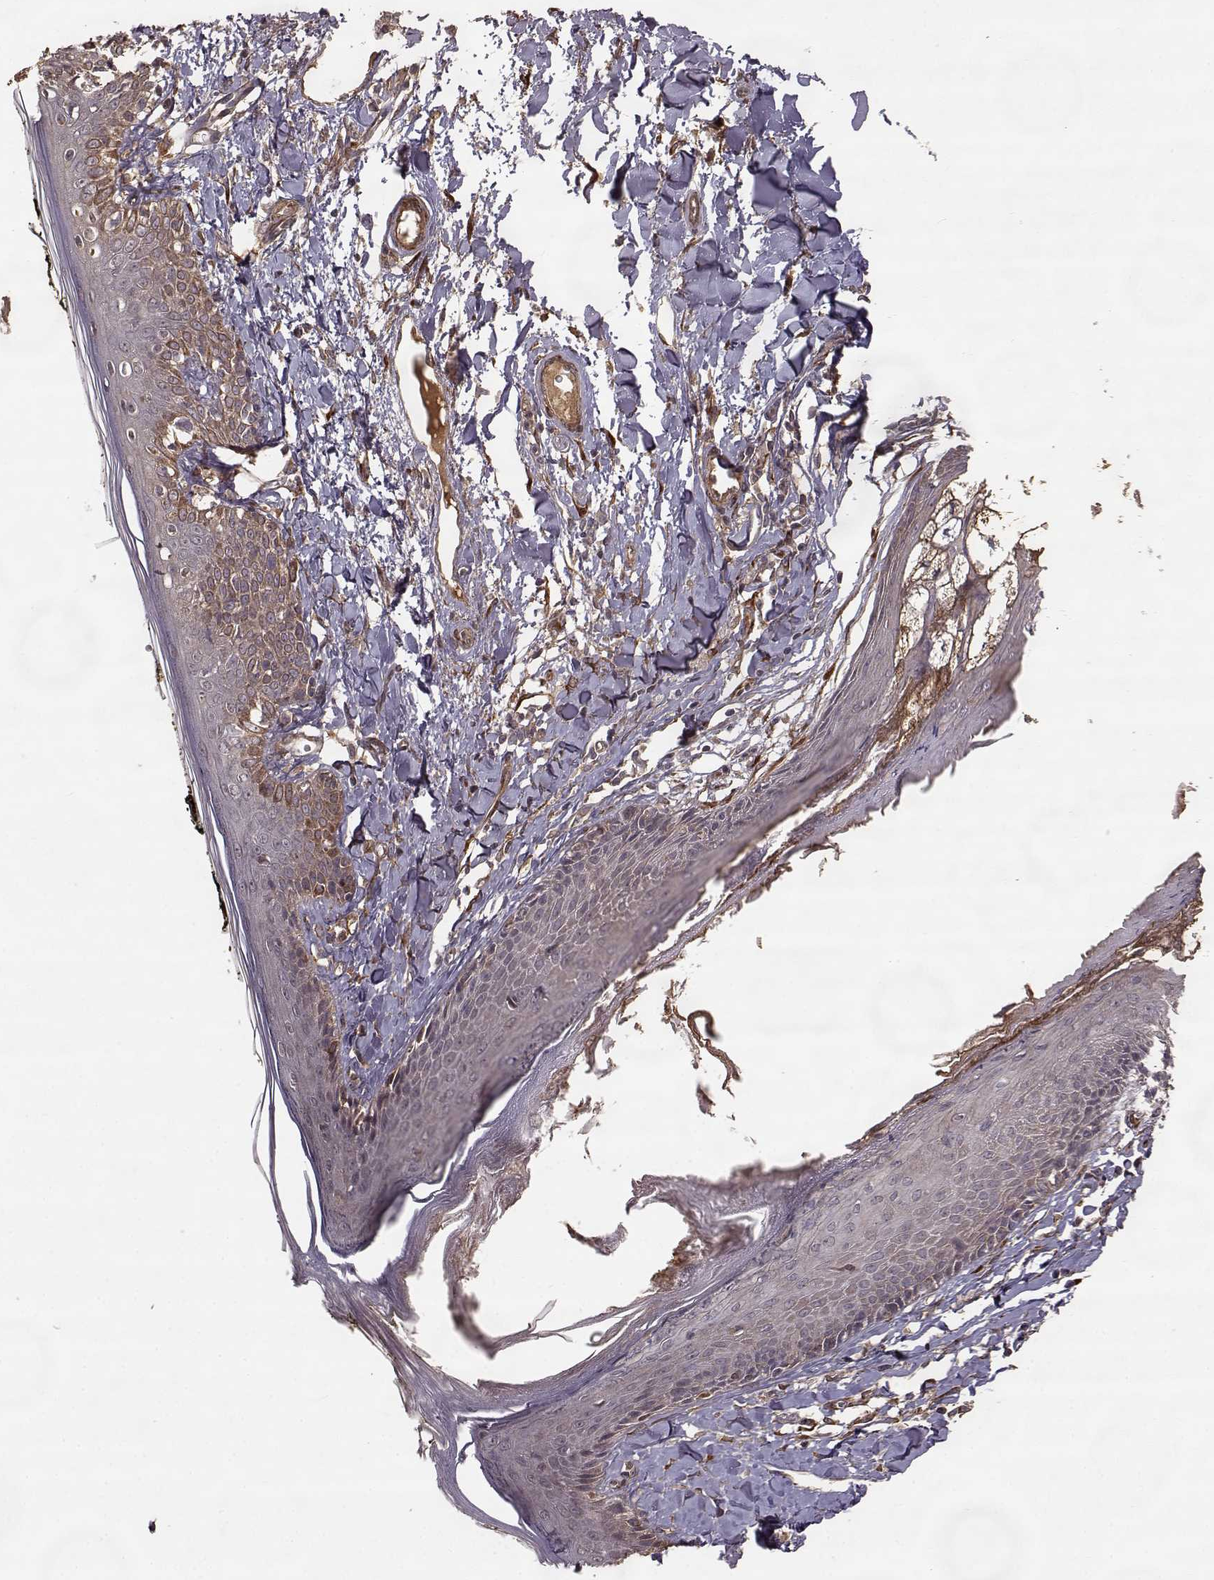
{"staining": {"intensity": "strong", "quantity": ">75%", "location": "cytoplasmic/membranous"}, "tissue": "skin", "cell_type": "Fibroblasts", "image_type": "normal", "snomed": [{"axis": "morphology", "description": "Normal tissue, NOS"}, {"axis": "topography", "description": "Skin"}], "caption": "Immunohistochemical staining of benign skin shows high levels of strong cytoplasmic/membranous positivity in approximately >75% of fibroblasts.", "gene": "FSTL1", "patient": {"sex": "male", "age": 76}}